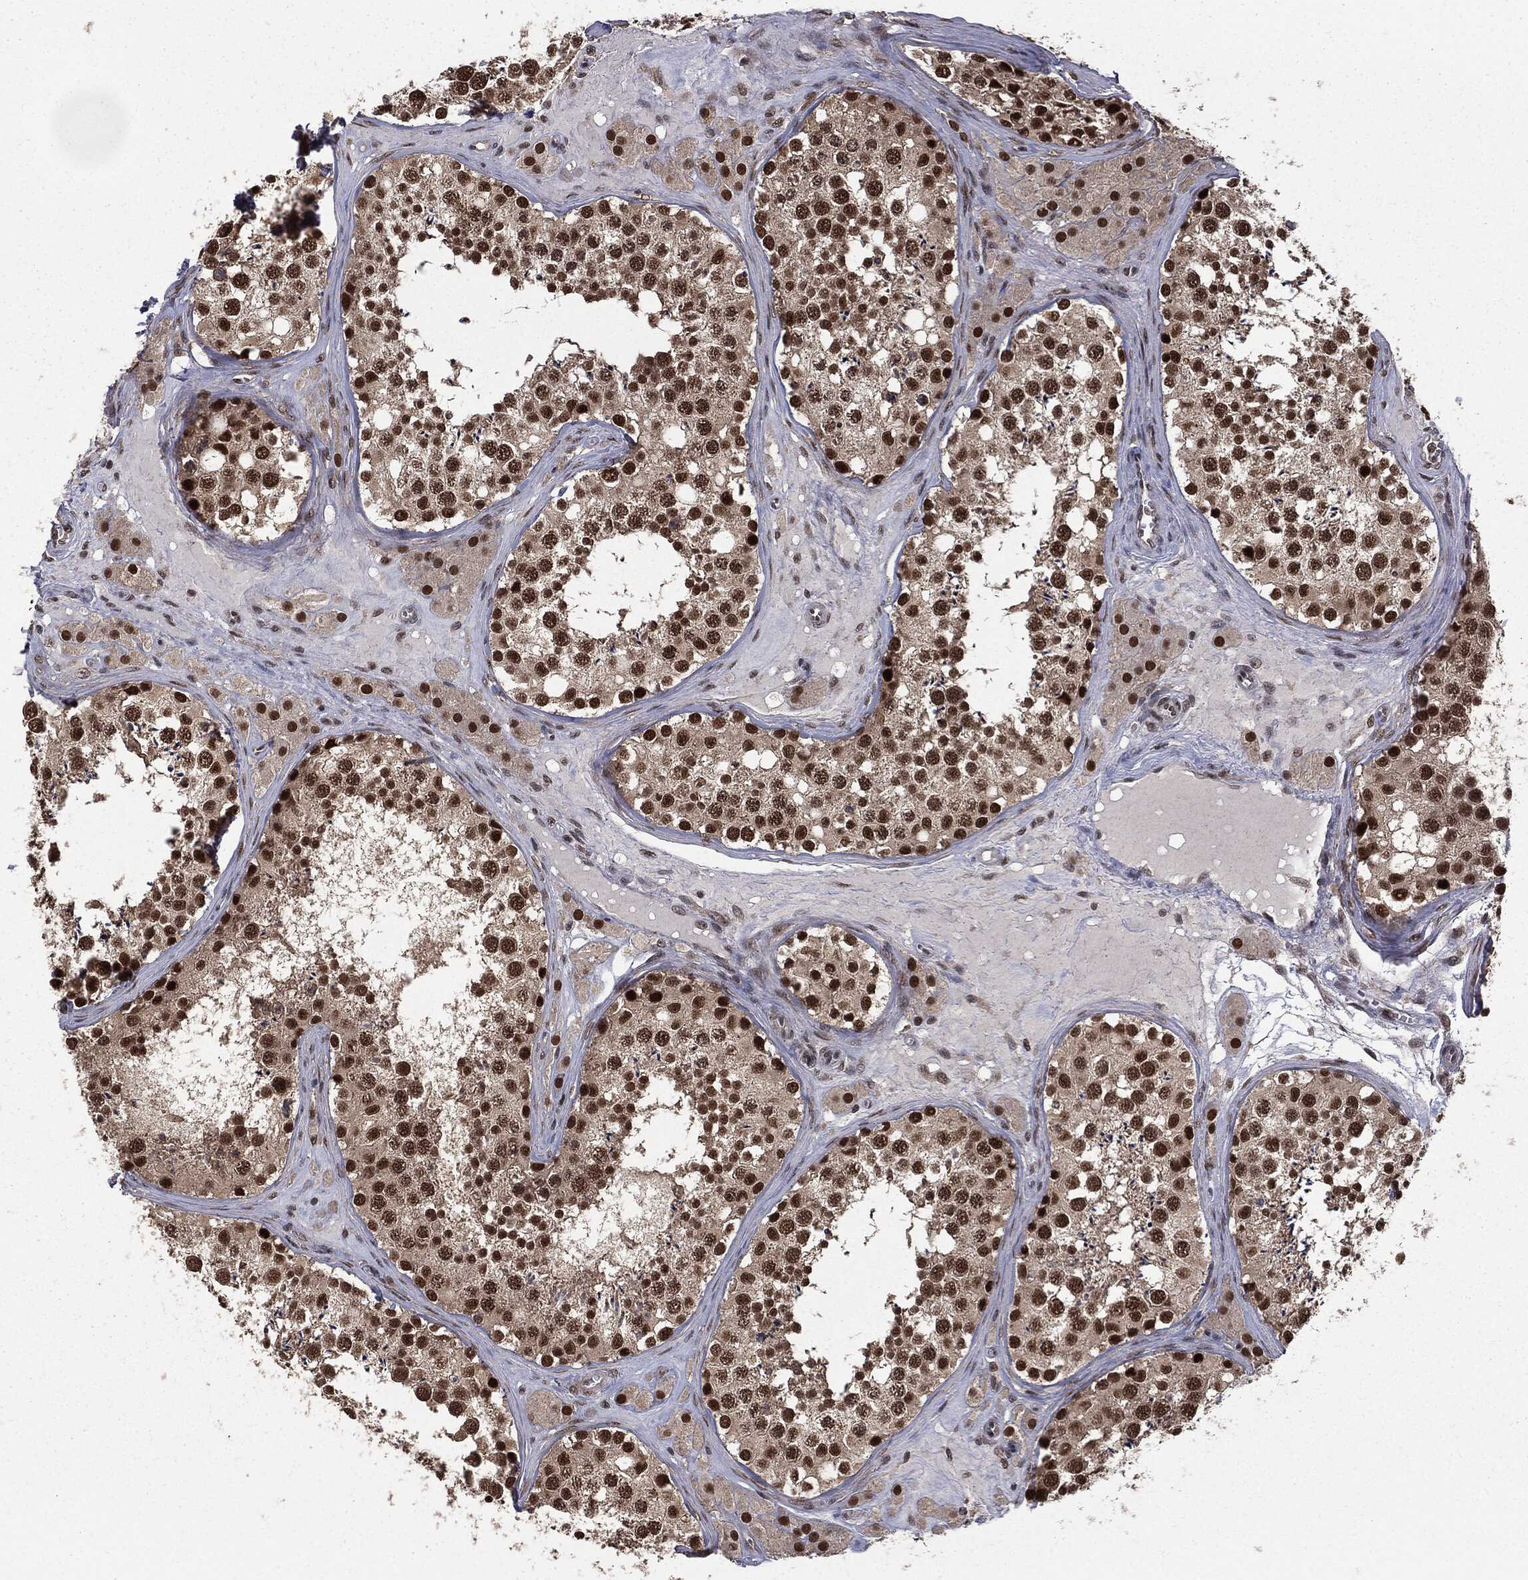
{"staining": {"intensity": "strong", "quantity": "25%-75%", "location": "nuclear"}, "tissue": "testis", "cell_type": "Cells in seminiferous ducts", "image_type": "normal", "snomed": [{"axis": "morphology", "description": "Normal tissue, NOS"}, {"axis": "topography", "description": "Testis"}], "caption": "Immunohistochemical staining of normal testis reveals high levels of strong nuclear expression in about 25%-75% of cells in seminiferous ducts.", "gene": "JMJD6", "patient": {"sex": "male", "age": 31}}